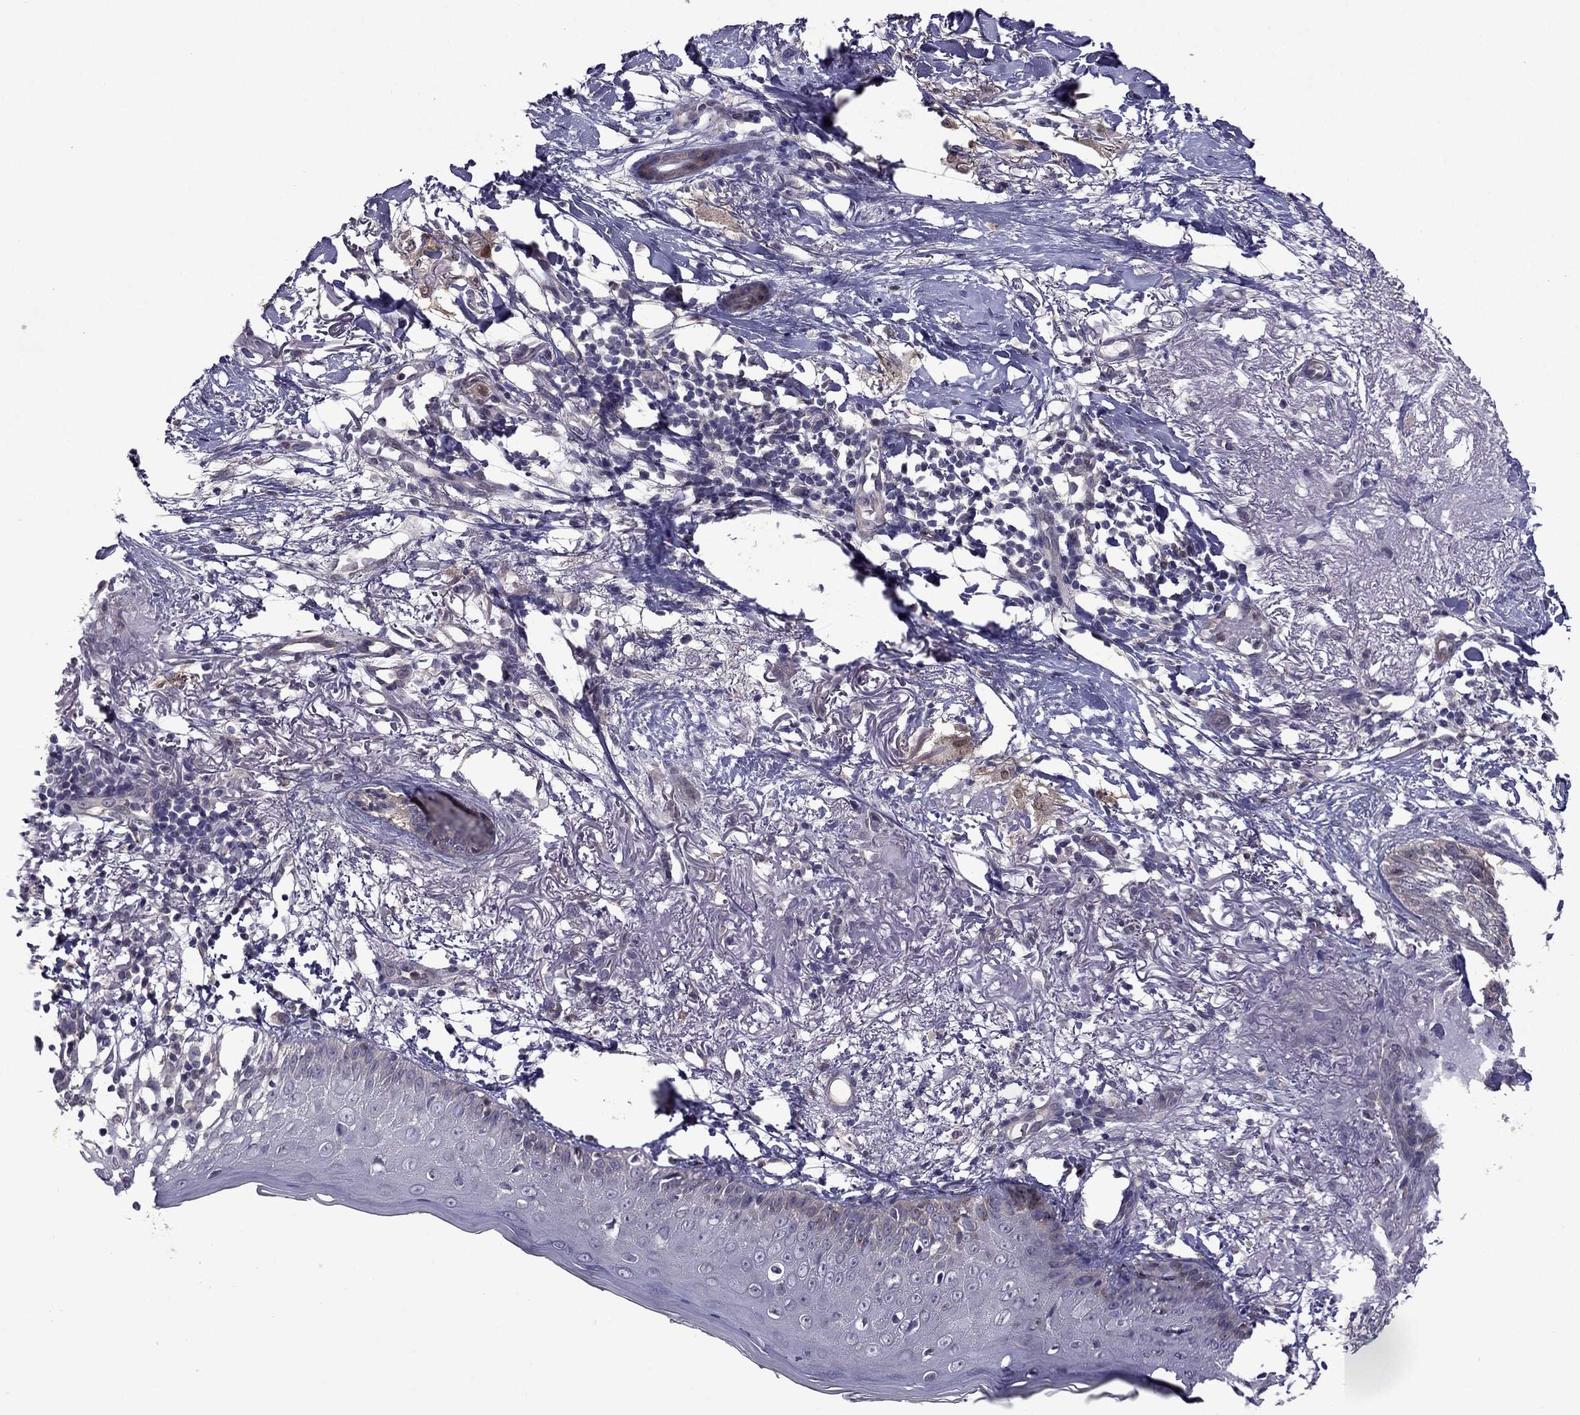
{"staining": {"intensity": "weak", "quantity": ">75%", "location": "cytoplasmic/membranous"}, "tissue": "skin cancer", "cell_type": "Tumor cells", "image_type": "cancer", "snomed": [{"axis": "morphology", "description": "Normal tissue, NOS"}, {"axis": "morphology", "description": "Basal cell carcinoma"}, {"axis": "topography", "description": "Skin"}], "caption": "Basal cell carcinoma (skin) stained with DAB (3,3'-diaminobenzidine) immunohistochemistry (IHC) demonstrates low levels of weak cytoplasmic/membranous staining in about >75% of tumor cells.", "gene": "CDK5", "patient": {"sex": "male", "age": 84}}